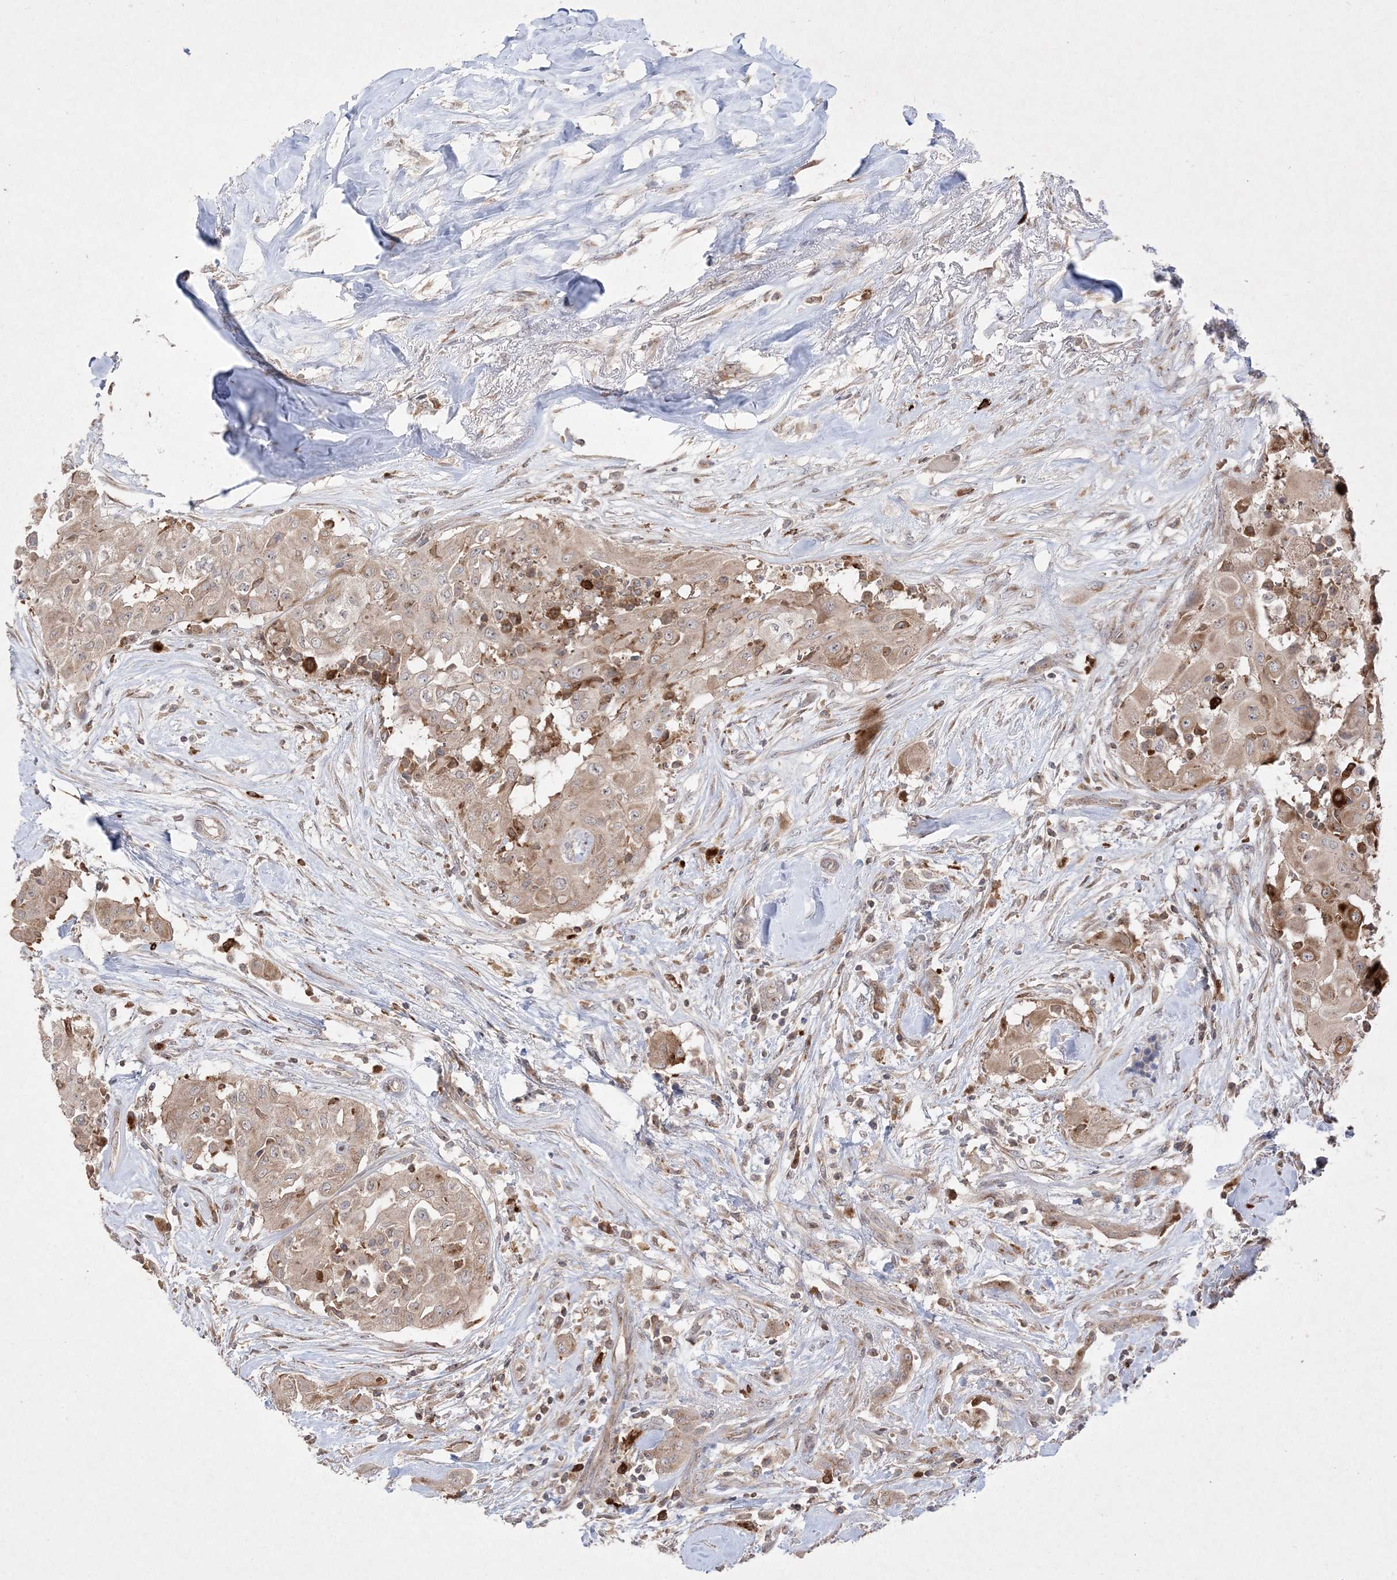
{"staining": {"intensity": "weak", "quantity": ">75%", "location": "cytoplasmic/membranous"}, "tissue": "thyroid cancer", "cell_type": "Tumor cells", "image_type": "cancer", "snomed": [{"axis": "morphology", "description": "Papillary adenocarcinoma, NOS"}, {"axis": "topography", "description": "Thyroid gland"}], "caption": "Immunohistochemical staining of human papillary adenocarcinoma (thyroid) shows low levels of weak cytoplasmic/membranous positivity in about >75% of tumor cells.", "gene": "CLNK", "patient": {"sex": "female", "age": 59}}